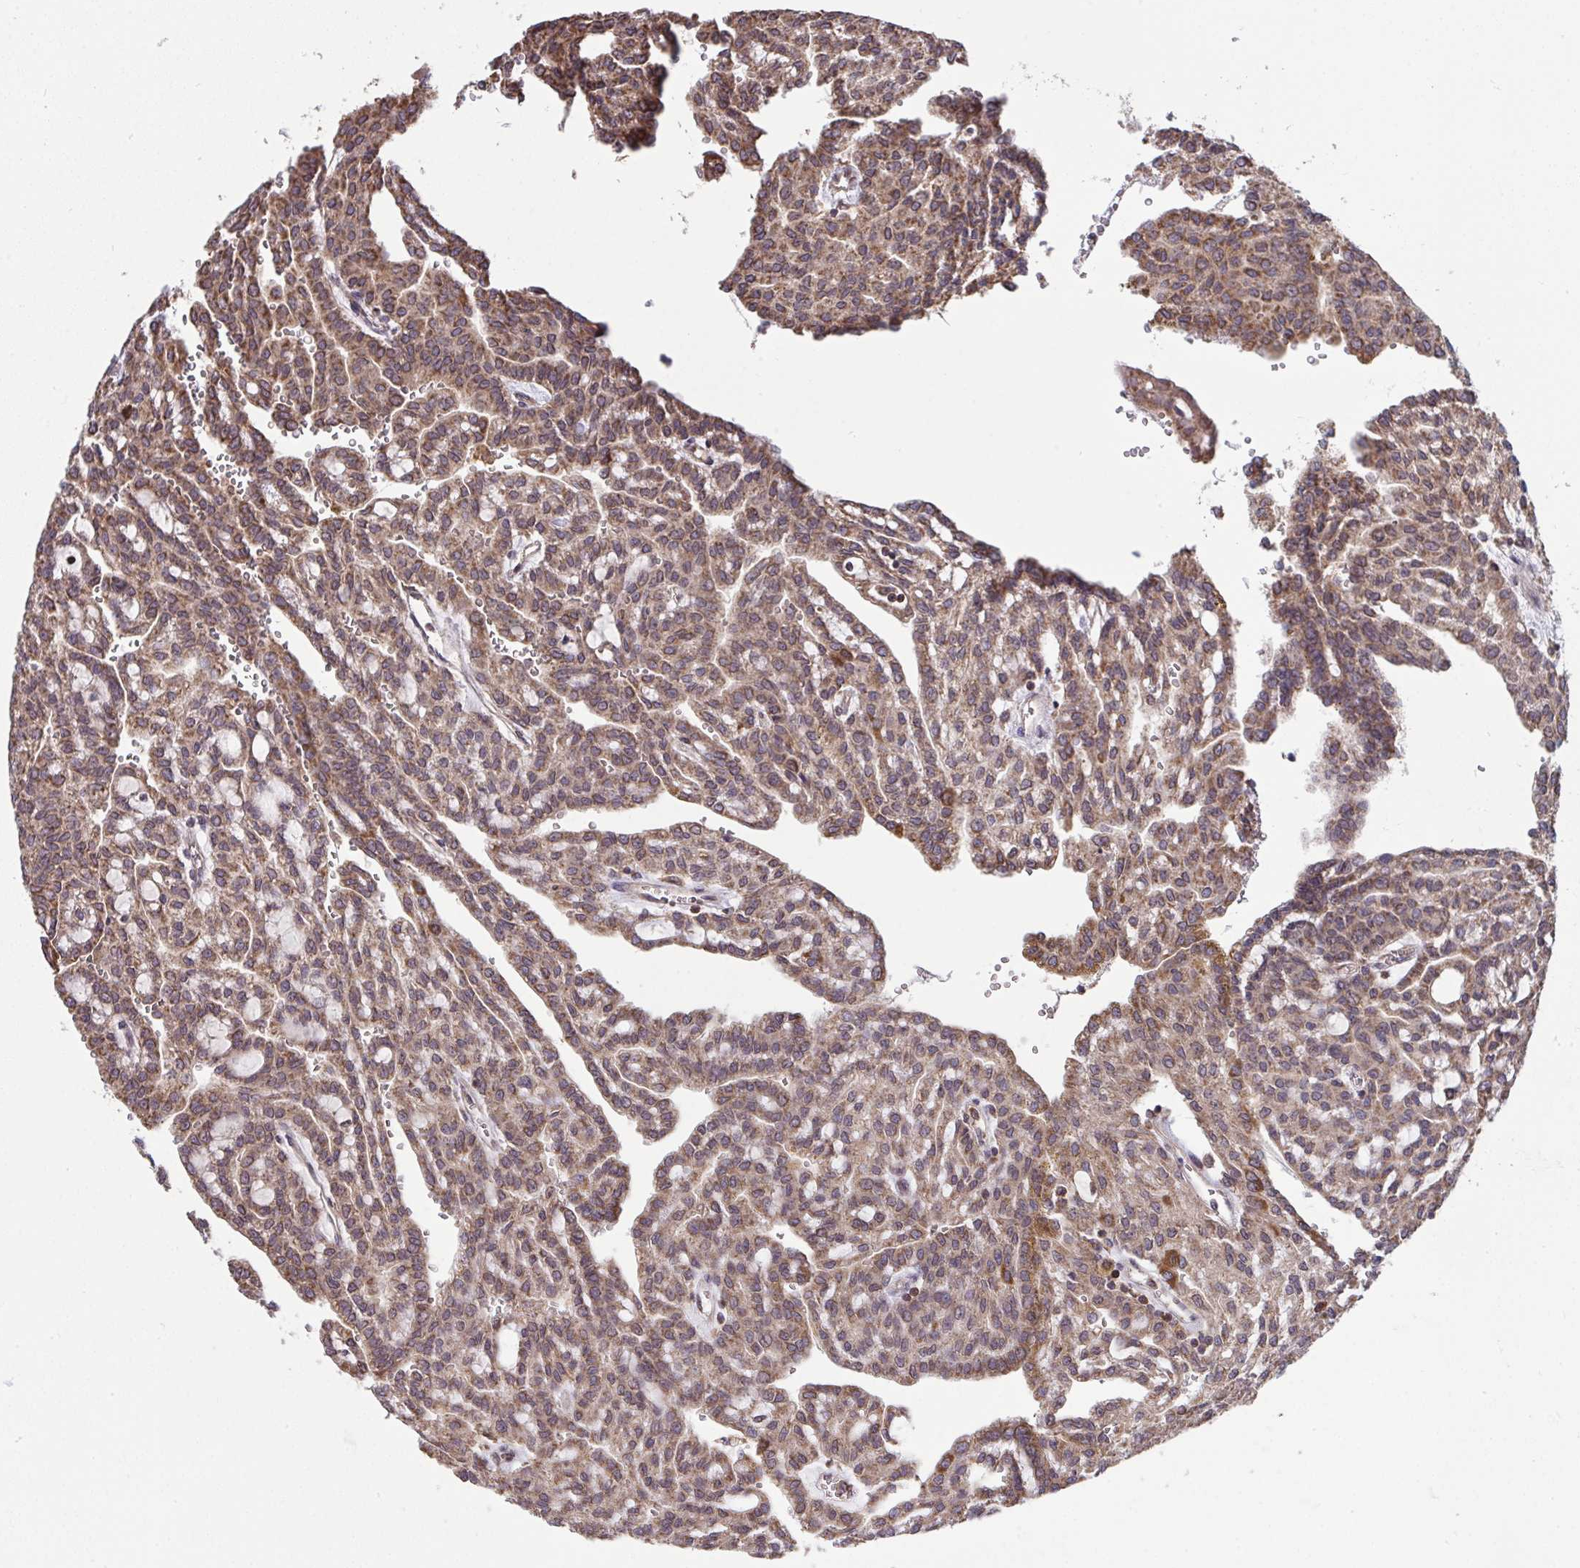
{"staining": {"intensity": "weak", "quantity": ">75%", "location": "cytoplasmic/membranous"}, "tissue": "renal cancer", "cell_type": "Tumor cells", "image_type": "cancer", "snomed": [{"axis": "morphology", "description": "Adenocarcinoma, NOS"}, {"axis": "topography", "description": "Kidney"}], "caption": "Immunohistochemical staining of renal cancer (adenocarcinoma) displays weak cytoplasmic/membranous protein expression in approximately >75% of tumor cells.", "gene": "PPM1H", "patient": {"sex": "male", "age": 63}}